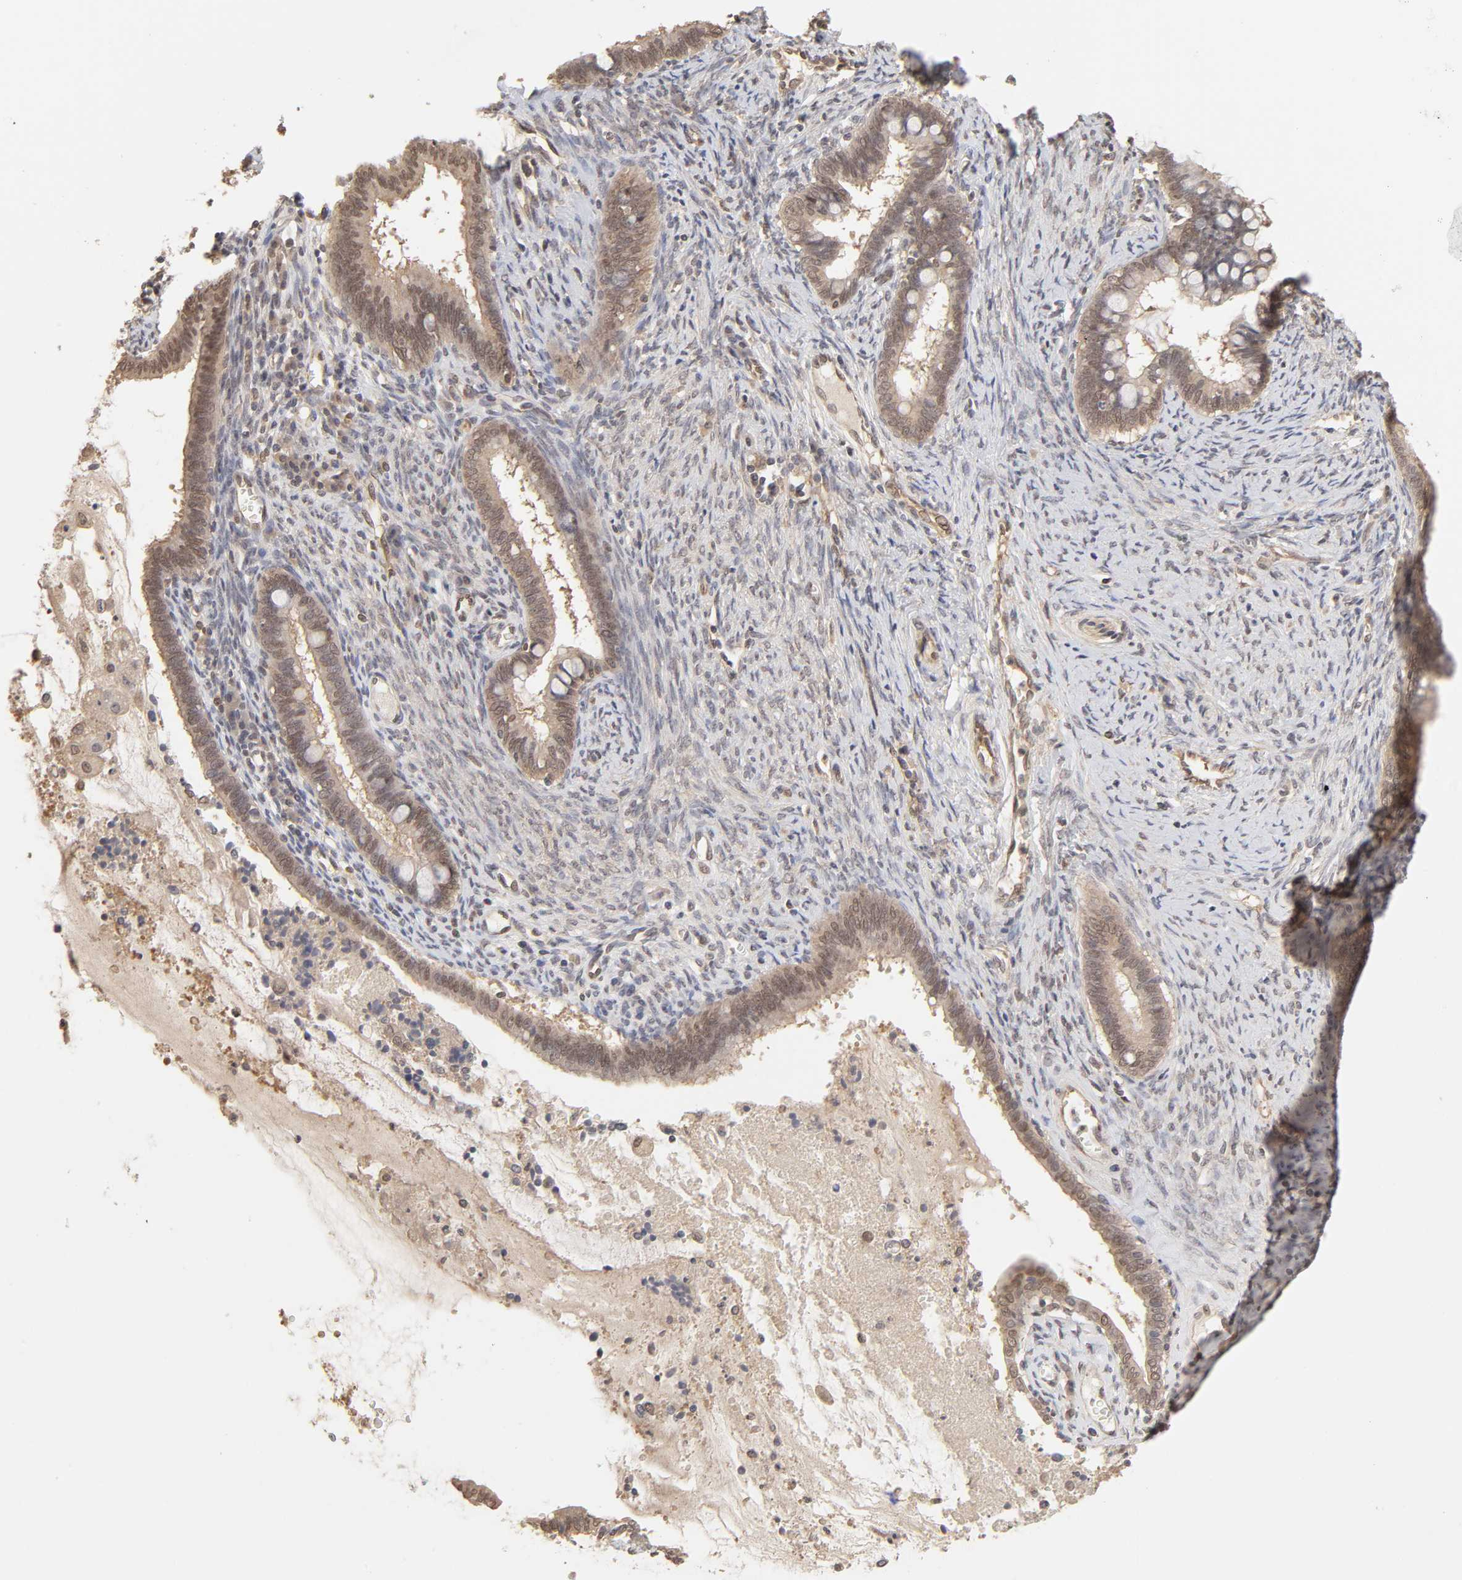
{"staining": {"intensity": "moderate", "quantity": ">75%", "location": "cytoplasmic/membranous"}, "tissue": "cervical cancer", "cell_type": "Tumor cells", "image_type": "cancer", "snomed": [{"axis": "morphology", "description": "Adenocarcinoma, NOS"}, {"axis": "topography", "description": "Cervix"}], "caption": "Immunohistochemistry (IHC) photomicrograph of human cervical cancer stained for a protein (brown), which displays medium levels of moderate cytoplasmic/membranous positivity in approximately >75% of tumor cells.", "gene": "MAPK1", "patient": {"sex": "female", "age": 44}}